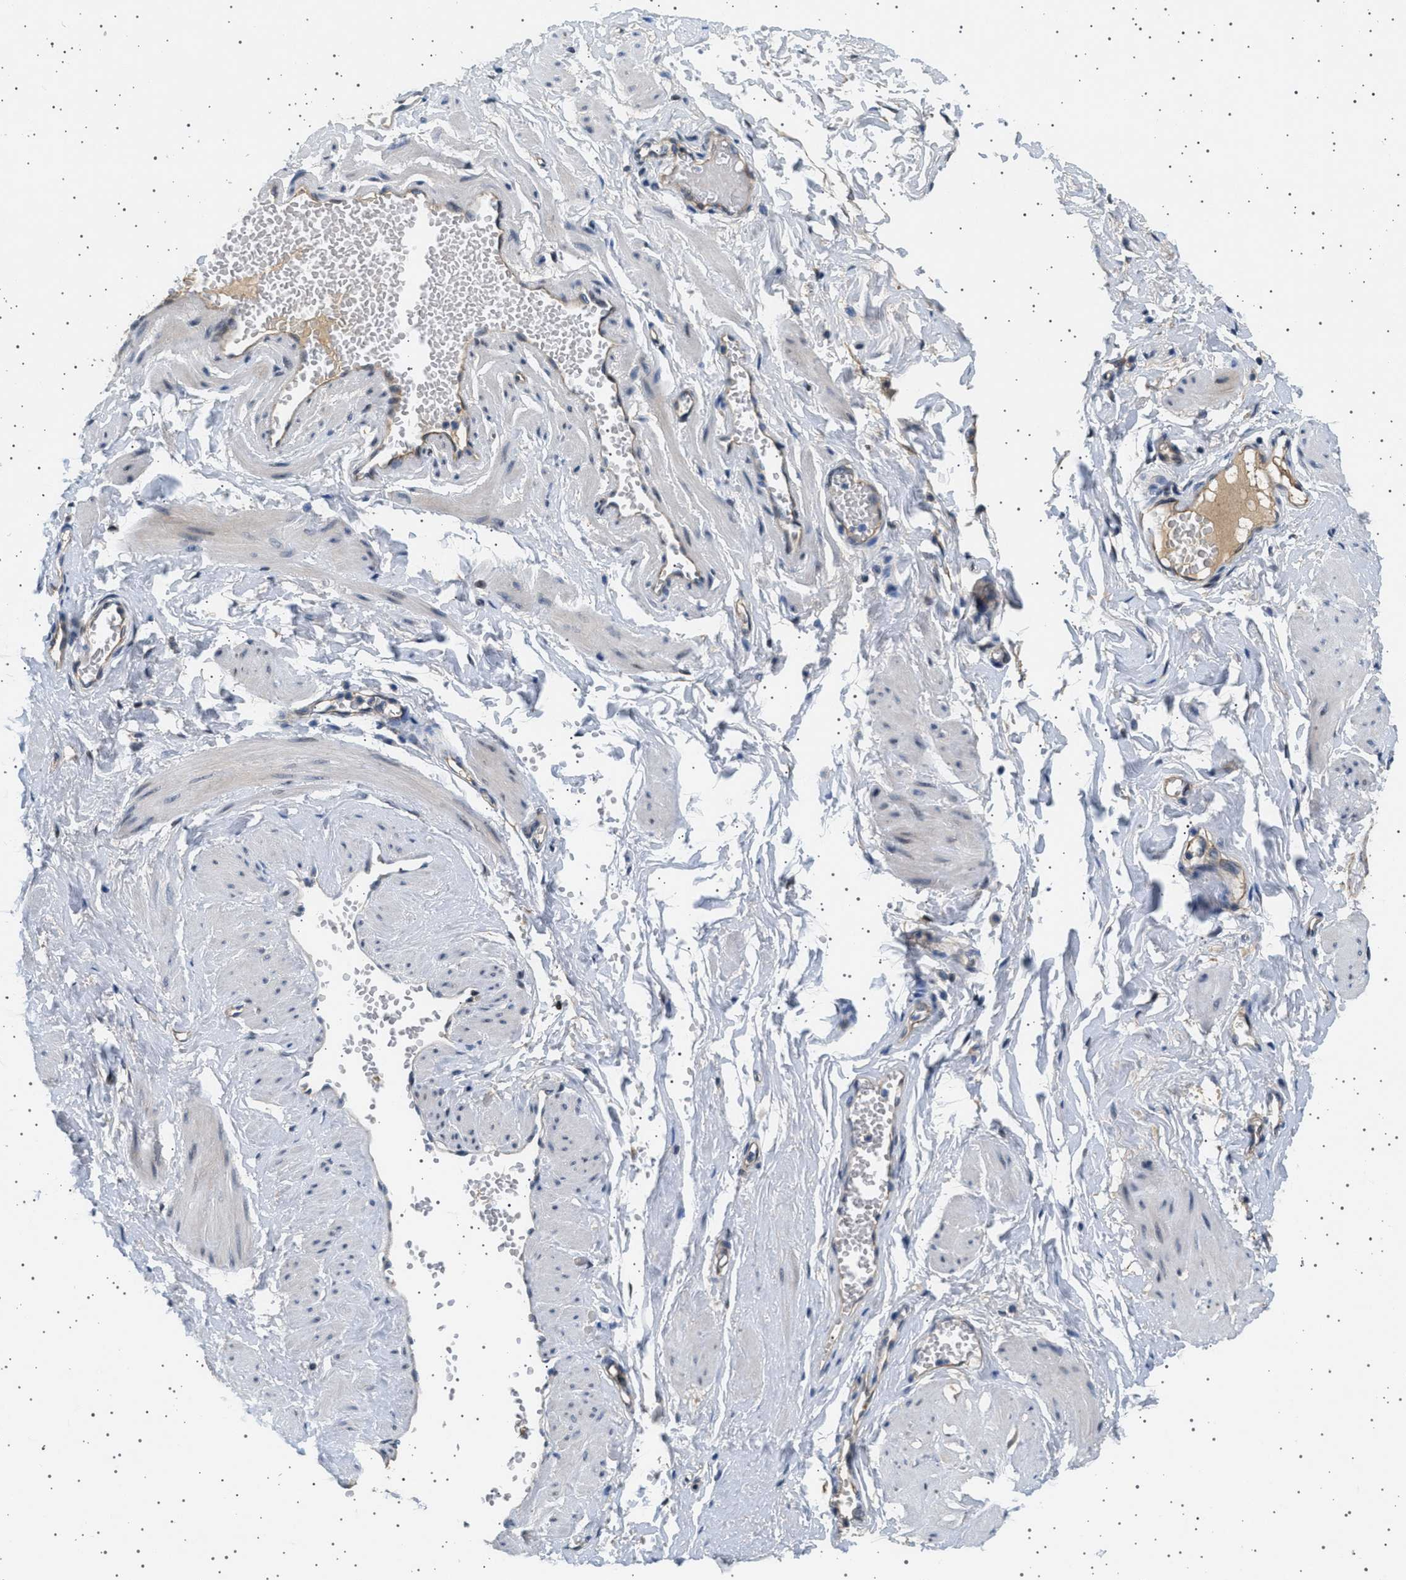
{"staining": {"intensity": "negative", "quantity": "none", "location": "none"}, "tissue": "adipose tissue", "cell_type": "Adipocytes", "image_type": "normal", "snomed": [{"axis": "morphology", "description": "Normal tissue, NOS"}, {"axis": "topography", "description": "Soft tissue"}, {"axis": "topography", "description": "Vascular tissue"}], "caption": "This is an IHC micrograph of benign adipose tissue. There is no positivity in adipocytes.", "gene": "PLPP6", "patient": {"sex": "female", "age": 35}}